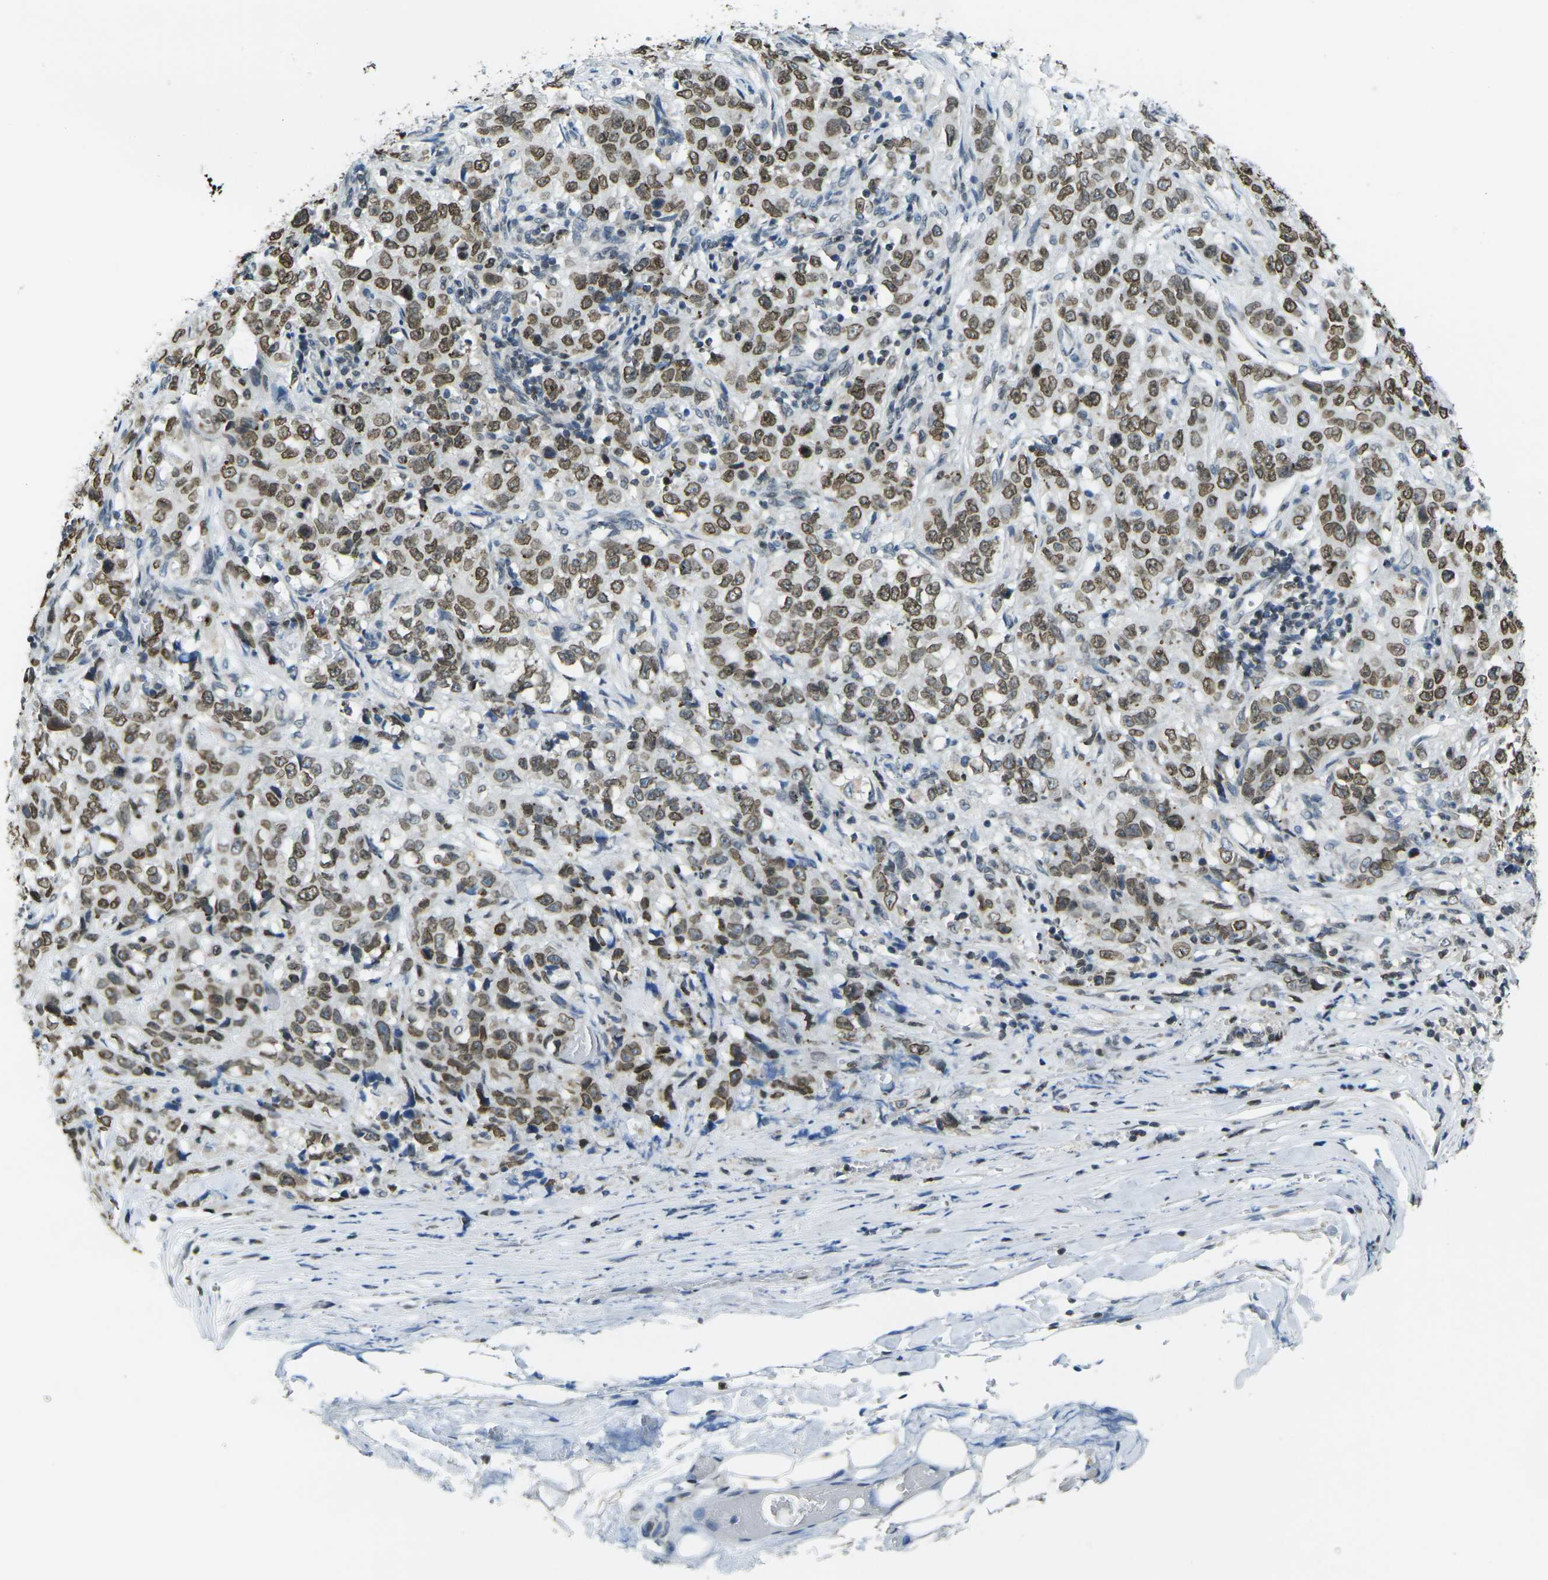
{"staining": {"intensity": "moderate", "quantity": ">75%", "location": "cytoplasmic/membranous,nuclear"}, "tissue": "stomach cancer", "cell_type": "Tumor cells", "image_type": "cancer", "snomed": [{"axis": "morphology", "description": "Adenocarcinoma, NOS"}, {"axis": "topography", "description": "Stomach"}], "caption": "Moderate cytoplasmic/membranous and nuclear protein staining is present in approximately >75% of tumor cells in adenocarcinoma (stomach). The protein is shown in brown color, while the nuclei are stained blue.", "gene": "BRDT", "patient": {"sex": "male", "age": 48}}